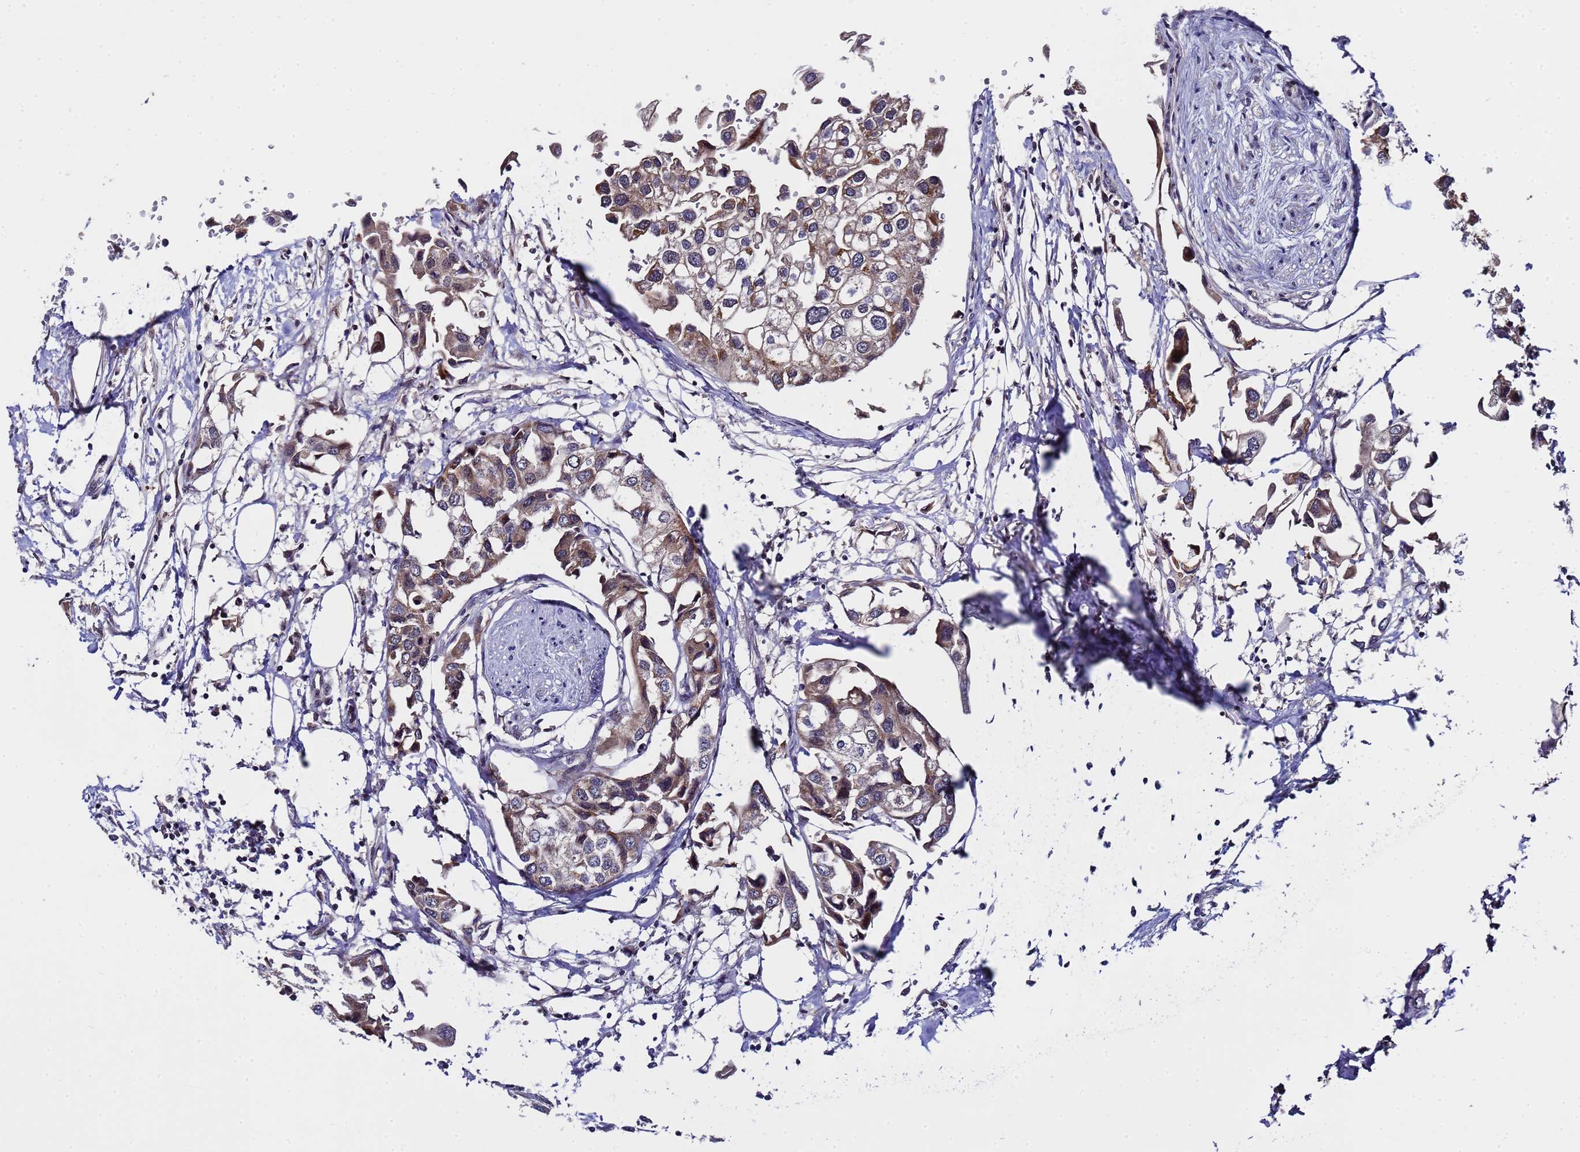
{"staining": {"intensity": "moderate", "quantity": ">75%", "location": "cytoplasmic/membranous"}, "tissue": "urothelial cancer", "cell_type": "Tumor cells", "image_type": "cancer", "snomed": [{"axis": "morphology", "description": "Urothelial carcinoma, High grade"}, {"axis": "topography", "description": "Urinary bladder"}], "caption": "Immunohistochemistry (IHC) (DAB) staining of urothelial cancer displays moderate cytoplasmic/membranous protein expression in approximately >75% of tumor cells.", "gene": "ANAPC13", "patient": {"sex": "male", "age": 64}}